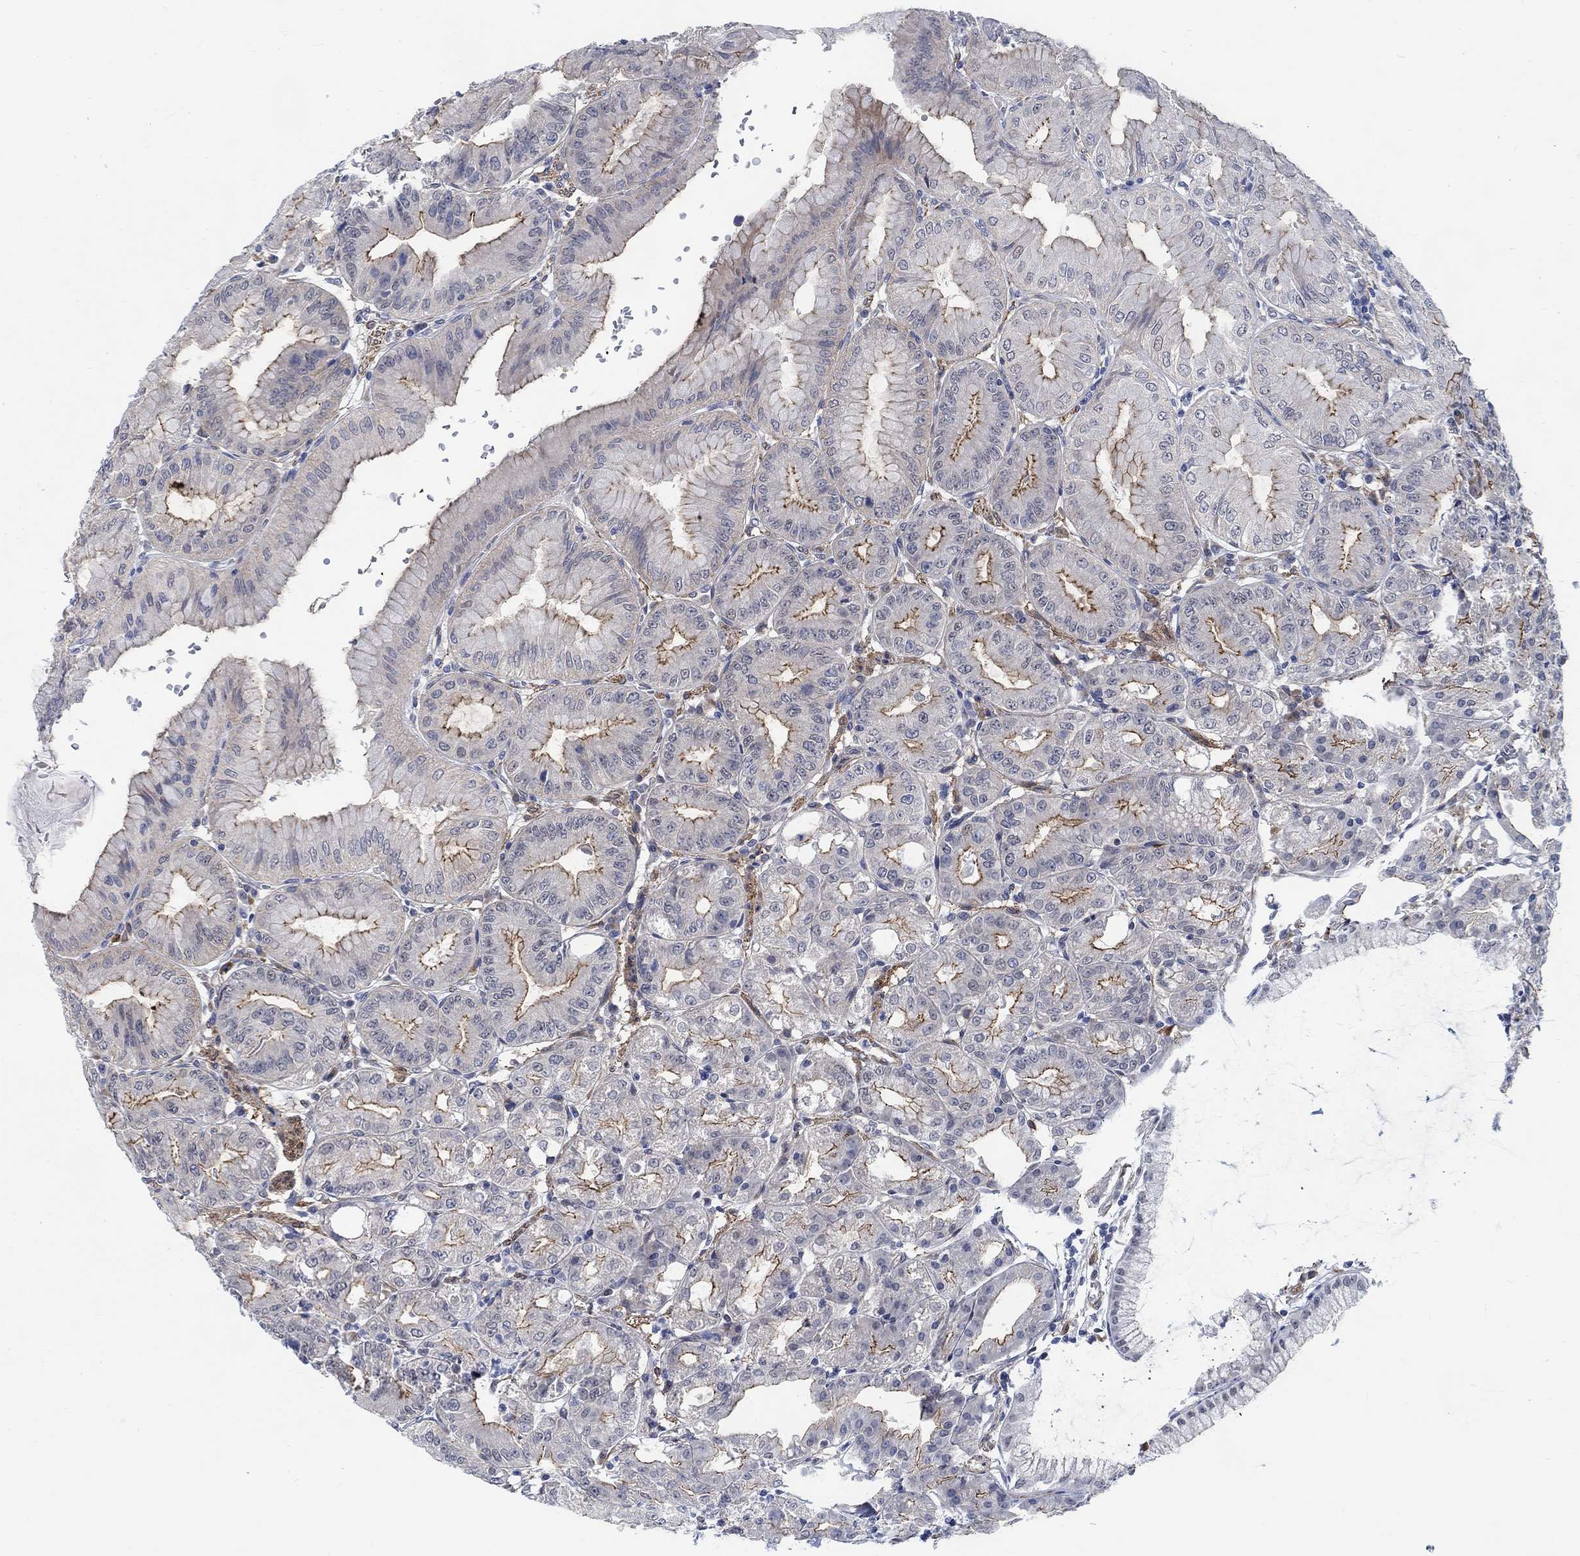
{"staining": {"intensity": "strong", "quantity": "25%-75%", "location": "cytoplasmic/membranous"}, "tissue": "stomach", "cell_type": "Glandular cells", "image_type": "normal", "snomed": [{"axis": "morphology", "description": "Normal tissue, NOS"}, {"axis": "topography", "description": "Stomach"}], "caption": "Immunohistochemical staining of unremarkable stomach reveals 25%-75% levels of strong cytoplasmic/membranous protein staining in about 25%-75% of glandular cells.", "gene": "KCNH8", "patient": {"sex": "male", "age": 71}}